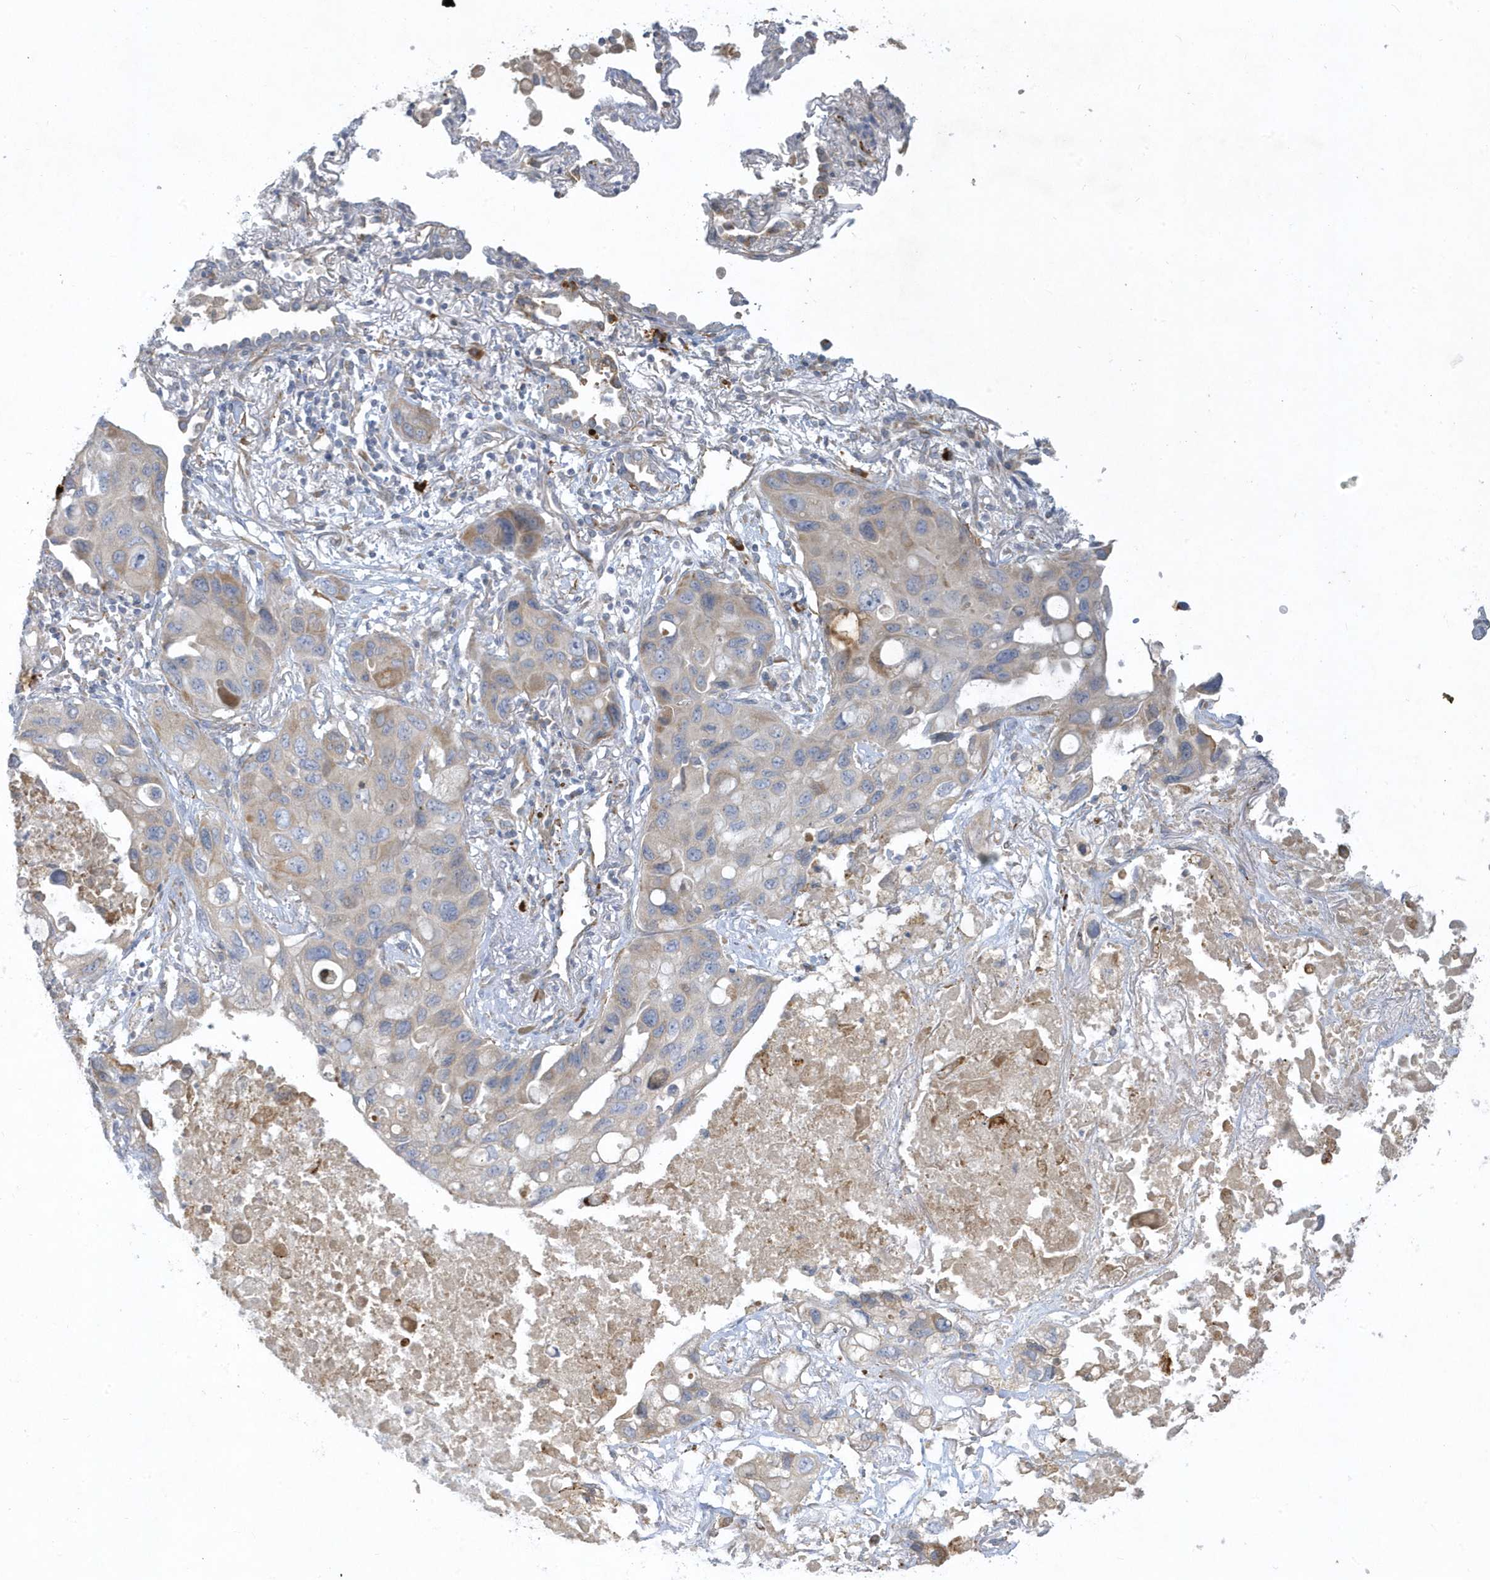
{"staining": {"intensity": "weak", "quantity": "<25%", "location": "cytoplasmic/membranous"}, "tissue": "lung cancer", "cell_type": "Tumor cells", "image_type": "cancer", "snomed": [{"axis": "morphology", "description": "Squamous cell carcinoma, NOS"}, {"axis": "topography", "description": "Lung"}], "caption": "Tumor cells are negative for brown protein staining in squamous cell carcinoma (lung).", "gene": "THADA", "patient": {"sex": "female", "age": 73}}